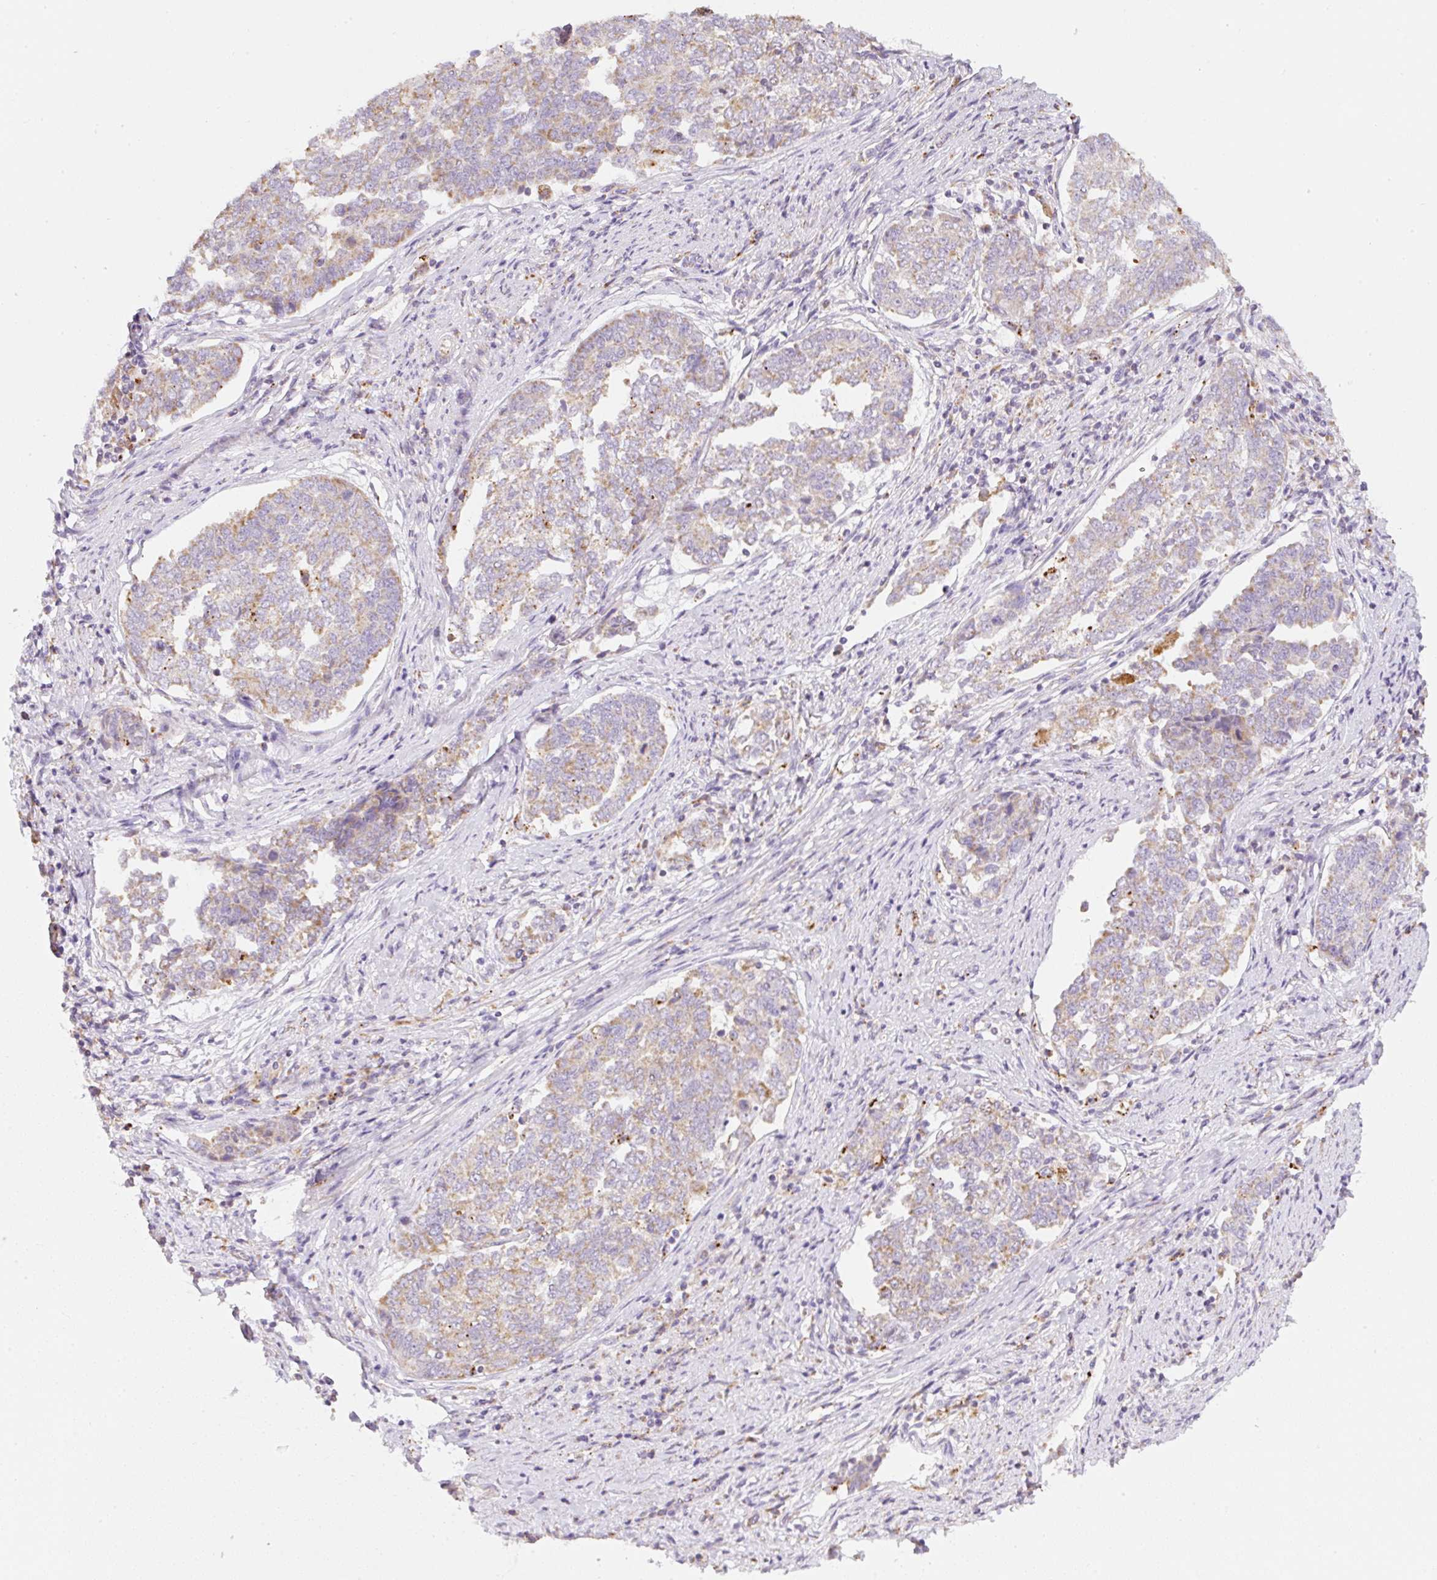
{"staining": {"intensity": "weak", "quantity": "25%-75%", "location": "cytoplasmic/membranous"}, "tissue": "endometrial cancer", "cell_type": "Tumor cells", "image_type": "cancer", "snomed": [{"axis": "morphology", "description": "Adenocarcinoma, NOS"}, {"axis": "topography", "description": "Endometrium"}], "caption": "Immunohistochemistry image of endometrial cancer (adenocarcinoma) stained for a protein (brown), which exhibits low levels of weak cytoplasmic/membranous expression in about 25%-75% of tumor cells.", "gene": "CLEC3A", "patient": {"sex": "female", "age": 80}}